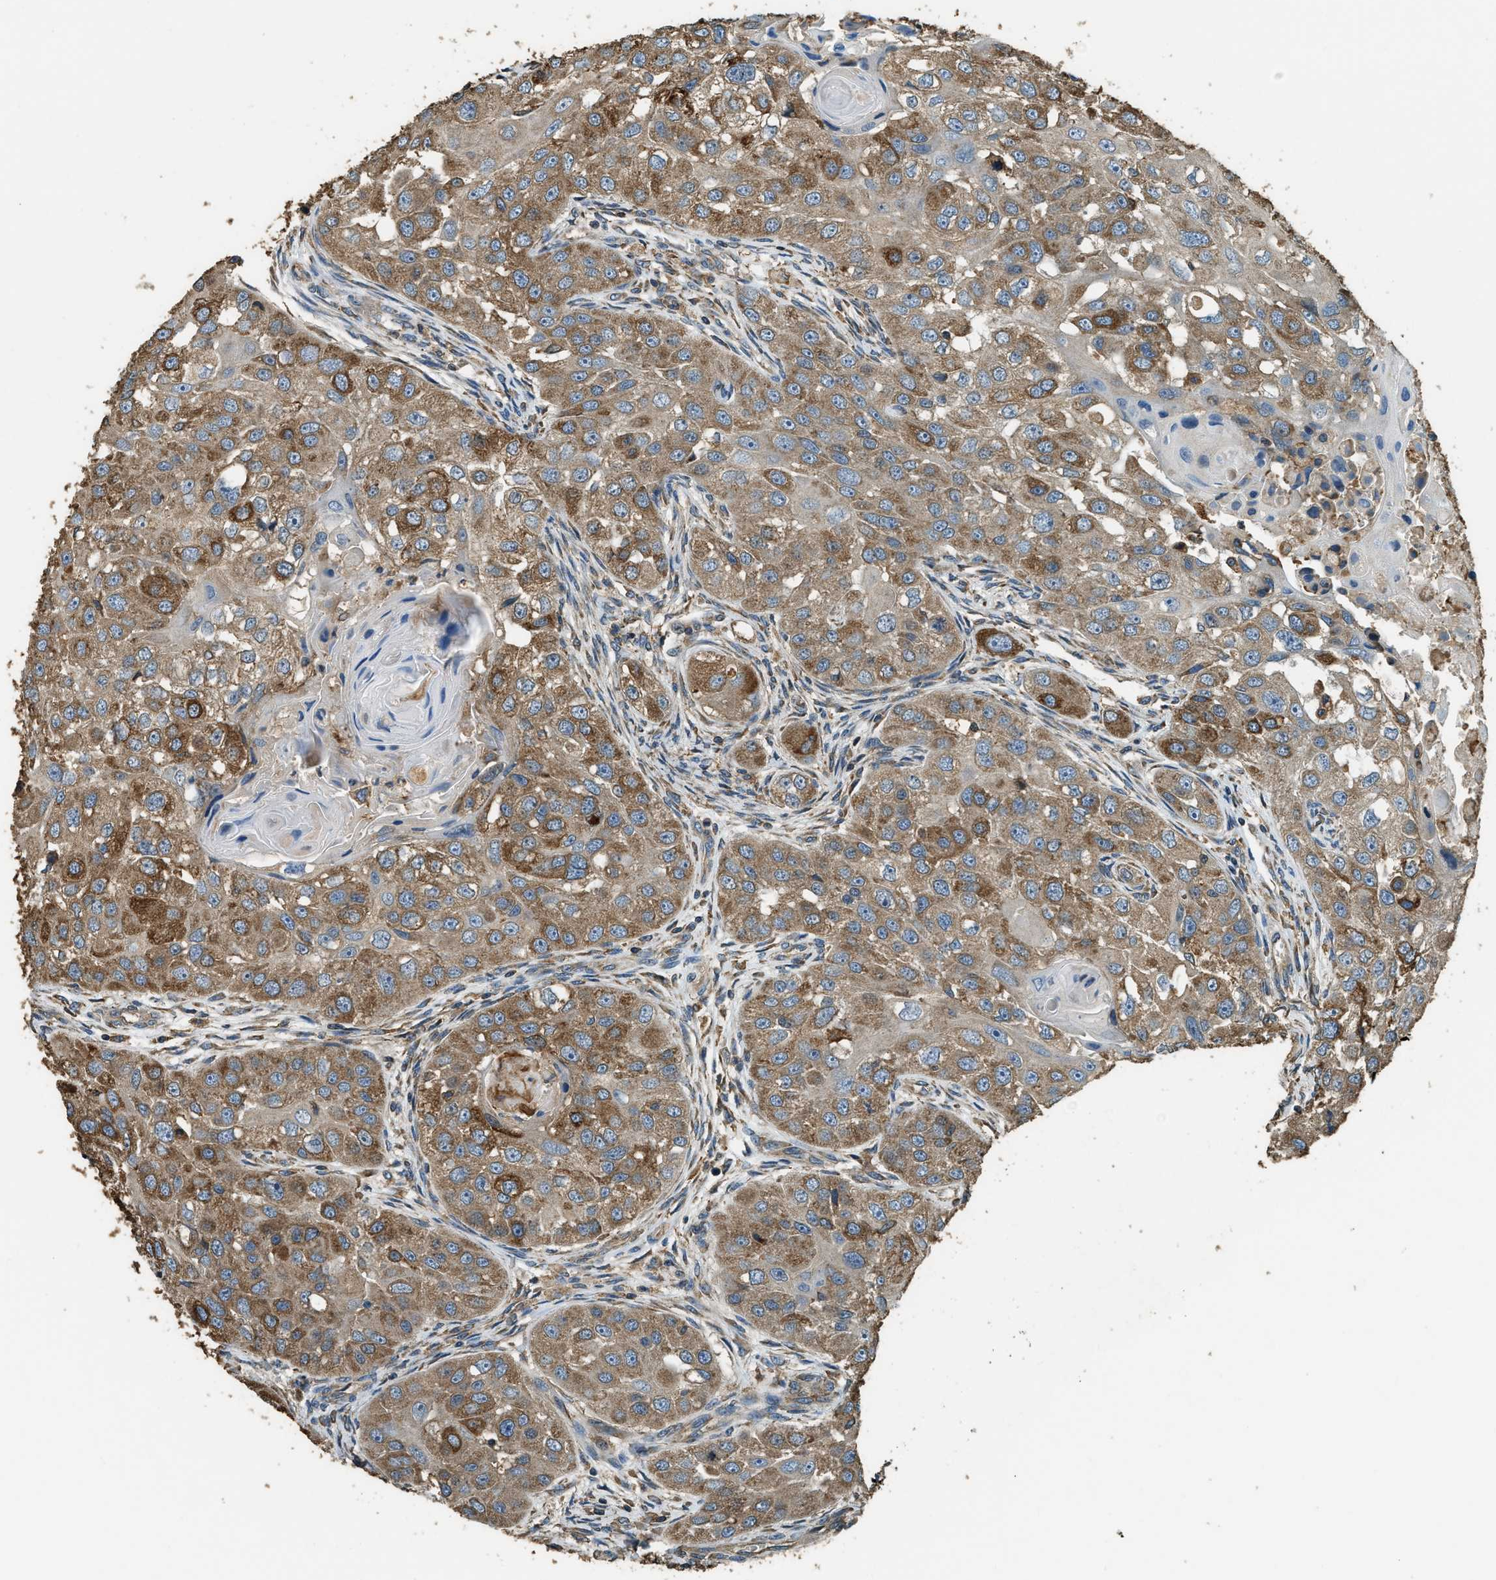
{"staining": {"intensity": "moderate", "quantity": ">75%", "location": "cytoplasmic/membranous"}, "tissue": "head and neck cancer", "cell_type": "Tumor cells", "image_type": "cancer", "snomed": [{"axis": "morphology", "description": "Normal tissue, NOS"}, {"axis": "morphology", "description": "Squamous cell carcinoma, NOS"}, {"axis": "topography", "description": "Skeletal muscle"}, {"axis": "topography", "description": "Head-Neck"}], "caption": "The immunohistochemical stain highlights moderate cytoplasmic/membranous expression in tumor cells of head and neck squamous cell carcinoma tissue.", "gene": "ERGIC1", "patient": {"sex": "male", "age": 51}}